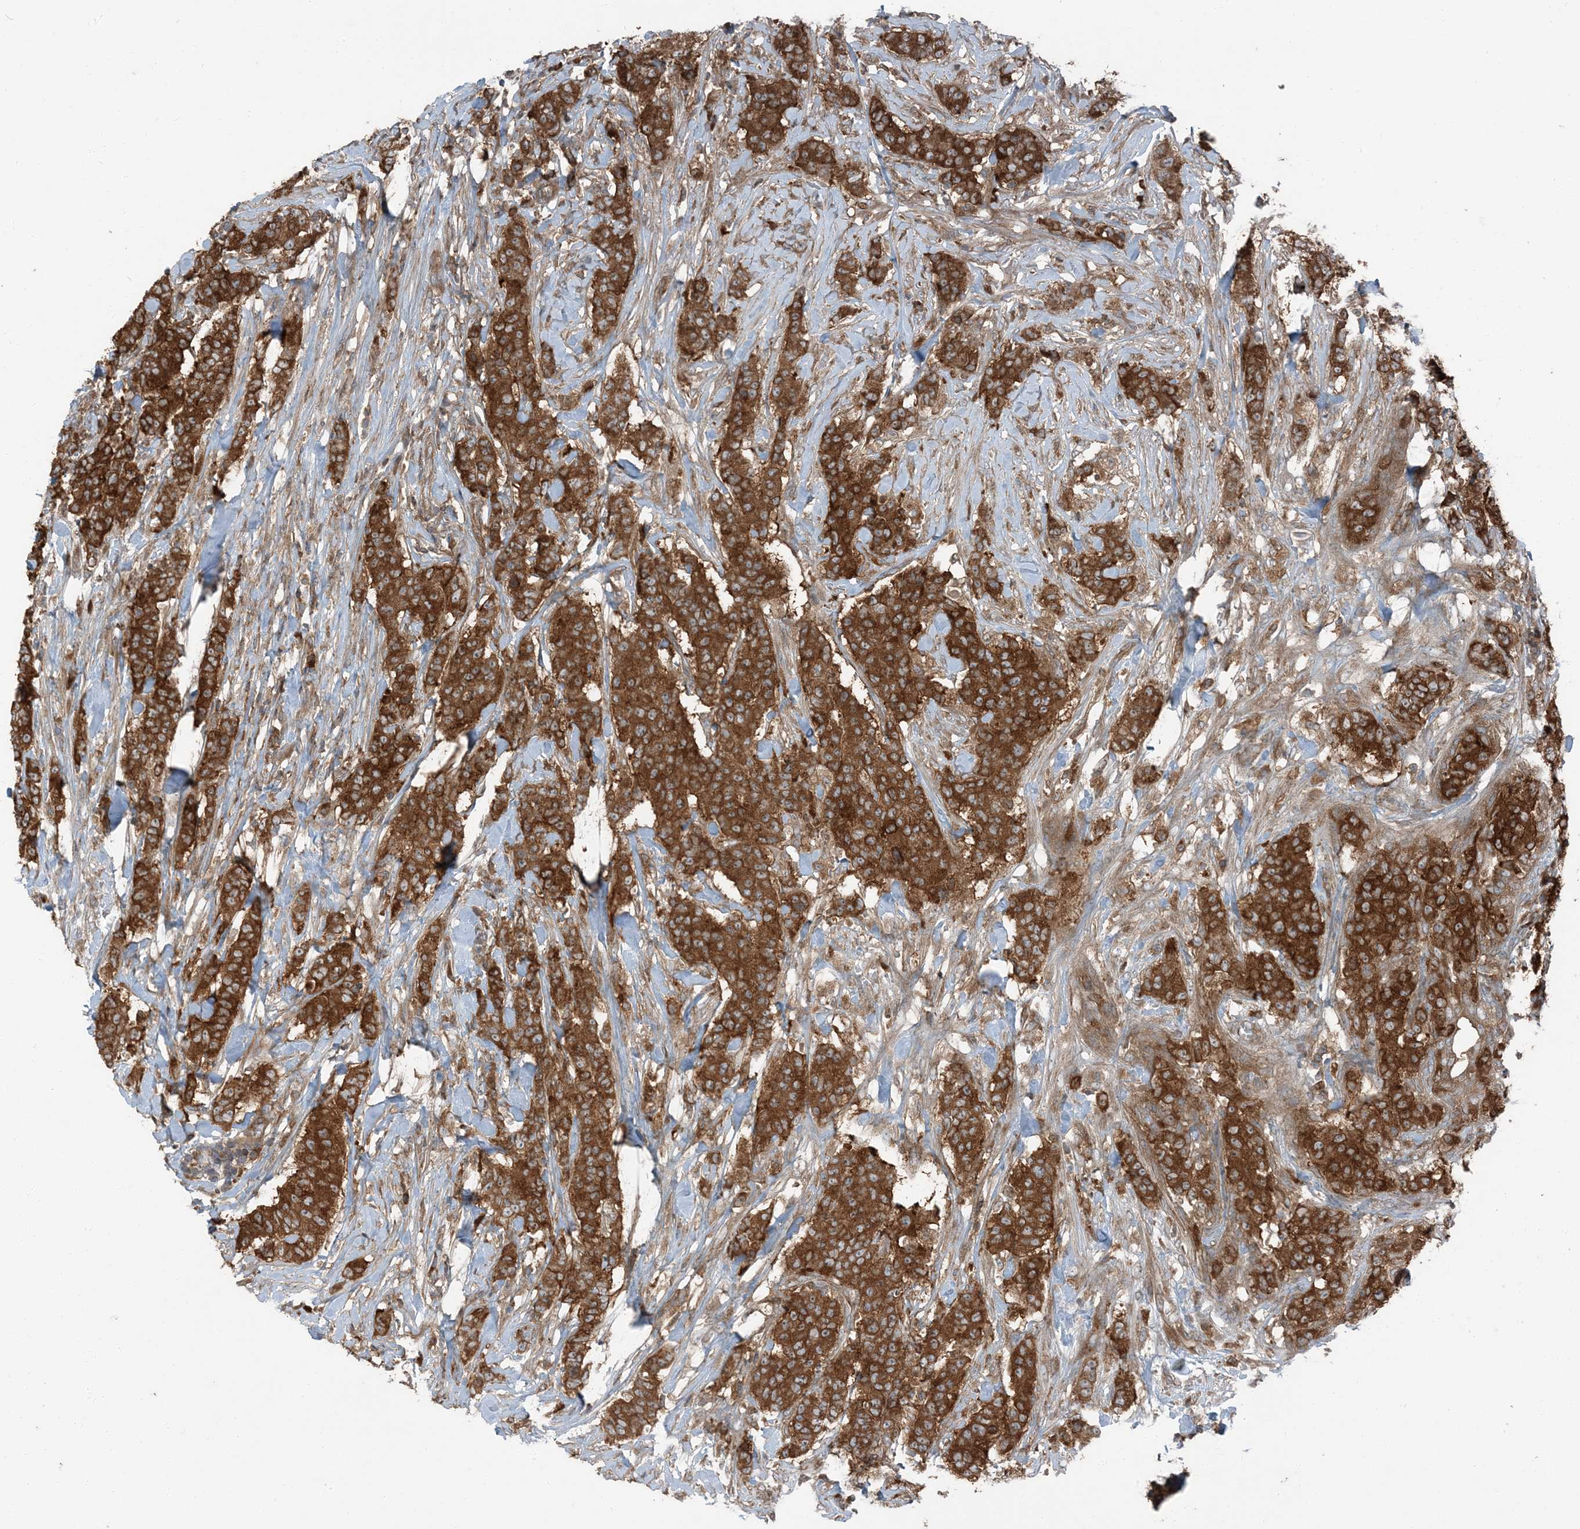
{"staining": {"intensity": "strong", "quantity": ">75%", "location": "cytoplasmic/membranous"}, "tissue": "breast cancer", "cell_type": "Tumor cells", "image_type": "cancer", "snomed": [{"axis": "morphology", "description": "Duct carcinoma"}, {"axis": "topography", "description": "Breast"}], "caption": "A high-resolution photomicrograph shows IHC staining of invasive ductal carcinoma (breast), which reveals strong cytoplasmic/membranous expression in approximately >75% of tumor cells.", "gene": "RAB3GAP1", "patient": {"sex": "female", "age": 40}}